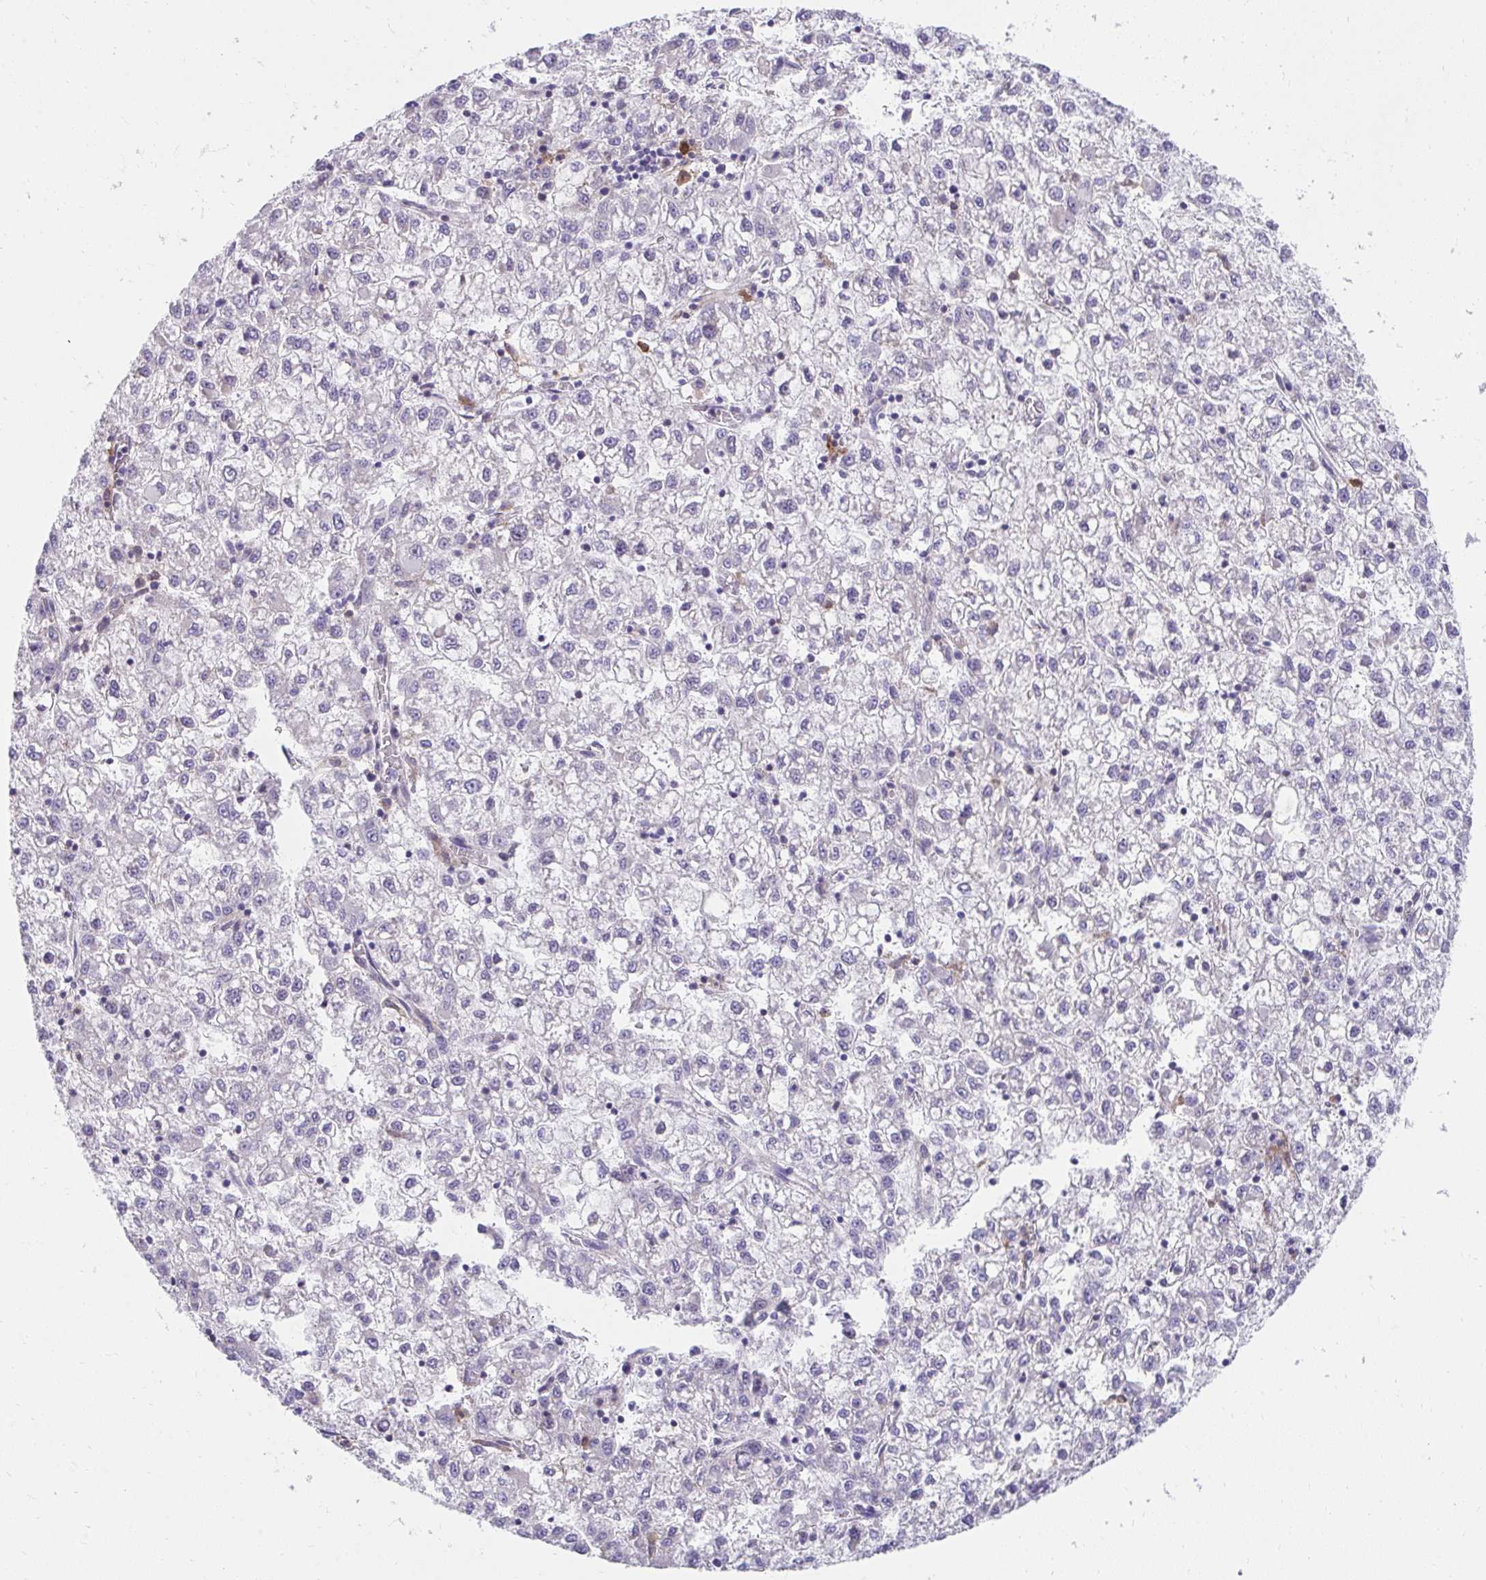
{"staining": {"intensity": "negative", "quantity": "none", "location": "none"}, "tissue": "liver cancer", "cell_type": "Tumor cells", "image_type": "cancer", "snomed": [{"axis": "morphology", "description": "Carcinoma, Hepatocellular, NOS"}, {"axis": "topography", "description": "Liver"}], "caption": "Hepatocellular carcinoma (liver) was stained to show a protein in brown. There is no significant expression in tumor cells.", "gene": "SLAMF7", "patient": {"sex": "male", "age": 40}}